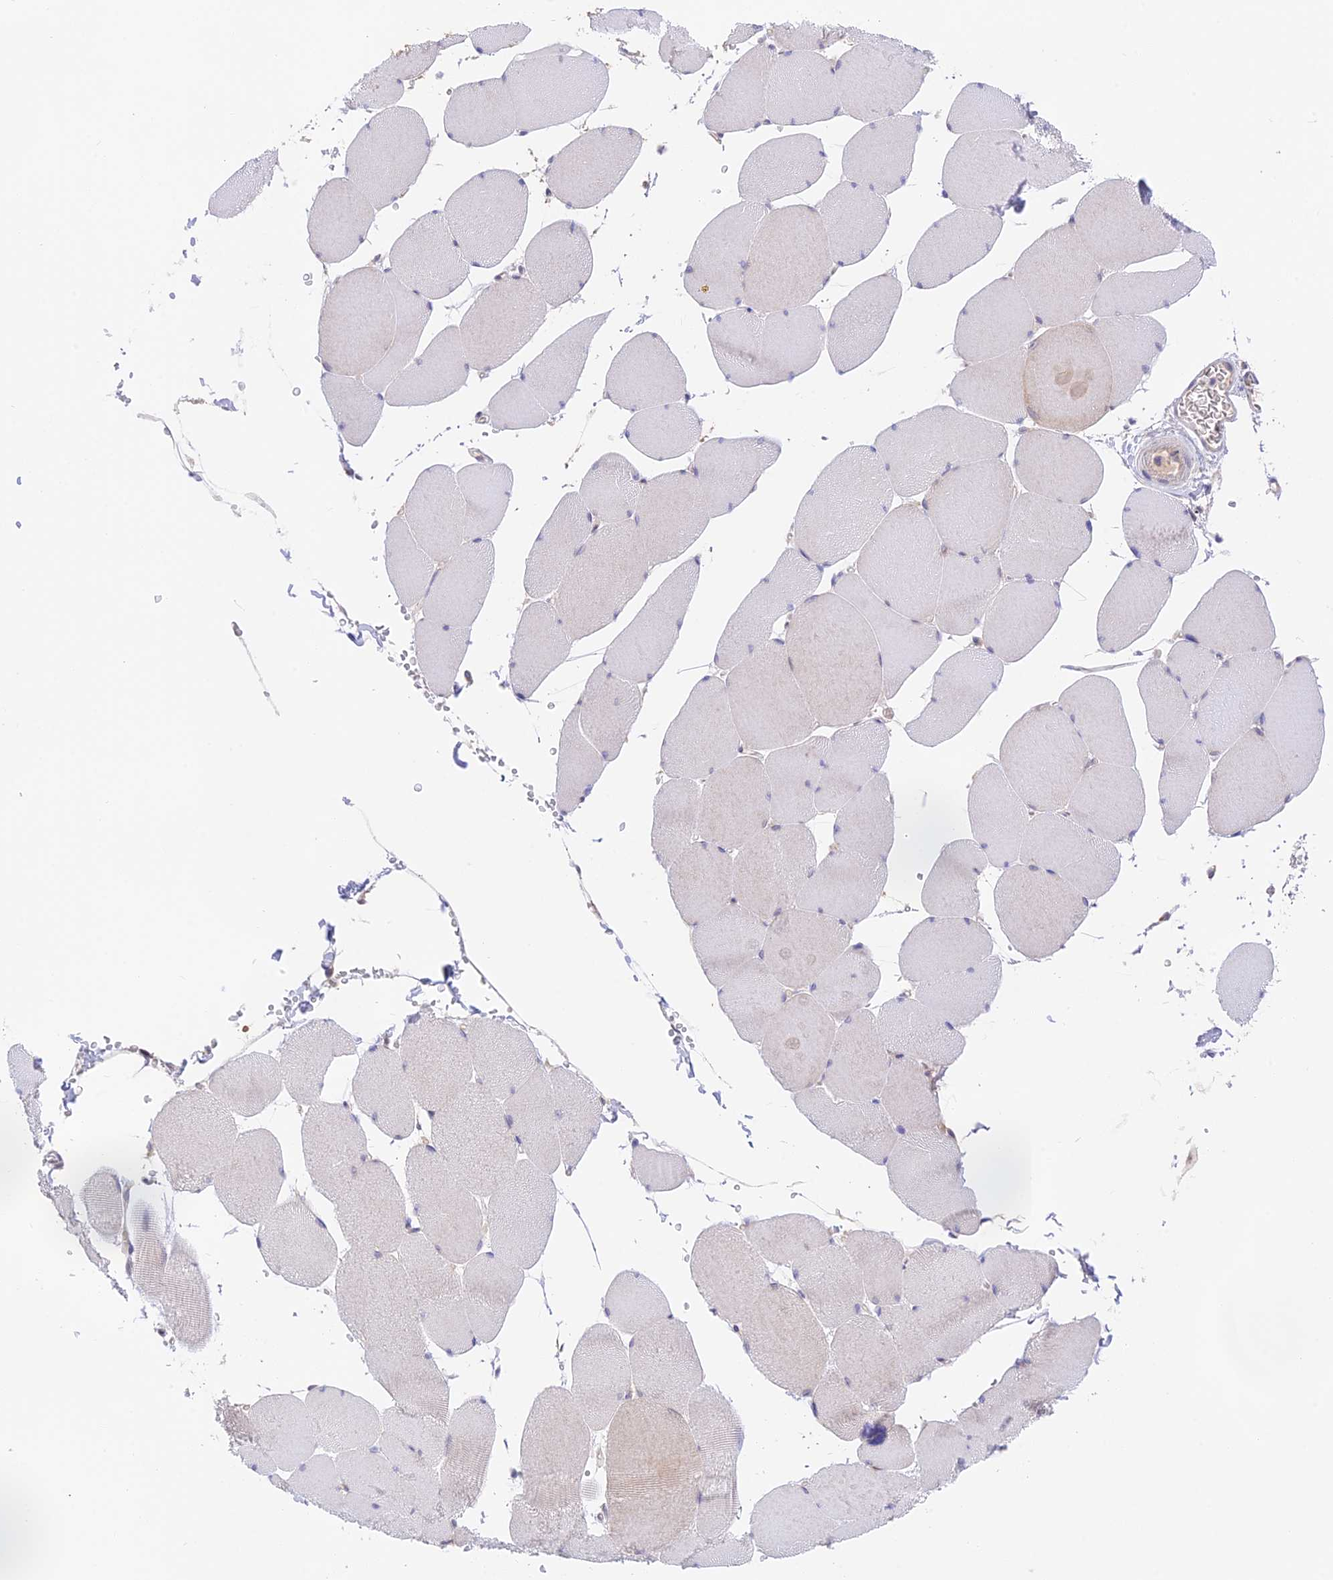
{"staining": {"intensity": "negative", "quantity": "none", "location": "none"}, "tissue": "skeletal muscle", "cell_type": "Myocytes", "image_type": "normal", "snomed": [{"axis": "morphology", "description": "Normal tissue, NOS"}, {"axis": "topography", "description": "Skeletal muscle"}, {"axis": "topography", "description": "Head-Neck"}], "caption": "This is an immunohistochemistry micrograph of unremarkable human skeletal muscle. There is no staining in myocytes.", "gene": "CAMSAP3", "patient": {"sex": "male", "age": 66}}